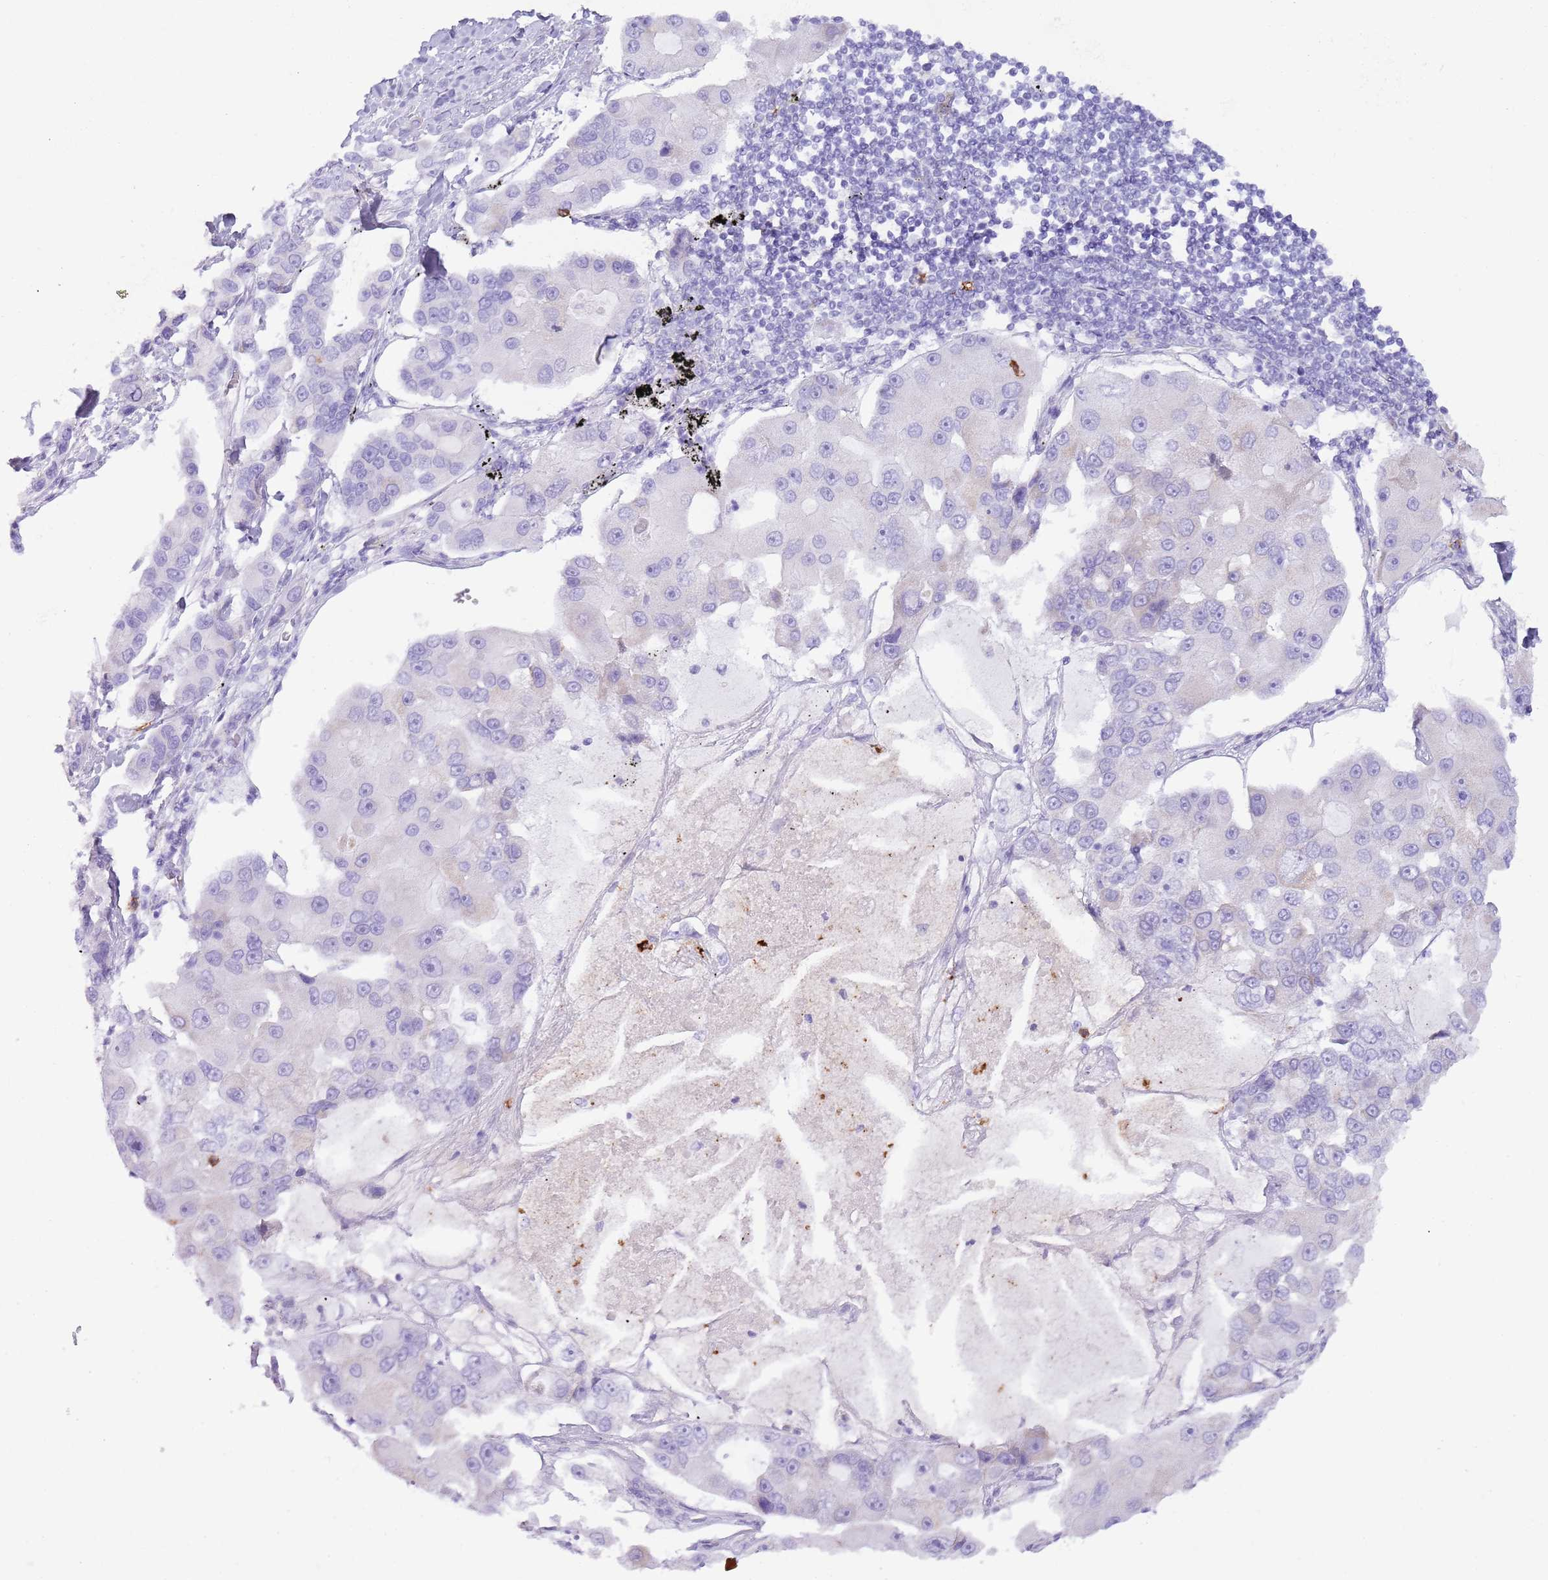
{"staining": {"intensity": "negative", "quantity": "none", "location": "none"}, "tissue": "lung cancer", "cell_type": "Tumor cells", "image_type": "cancer", "snomed": [{"axis": "morphology", "description": "Adenocarcinoma, NOS"}, {"axis": "topography", "description": "Lung"}], "caption": "Tumor cells show no significant expression in lung cancer. The staining is performed using DAB brown chromogen with nuclei counter-stained in using hematoxylin.", "gene": "CD177", "patient": {"sex": "female", "age": 54}}